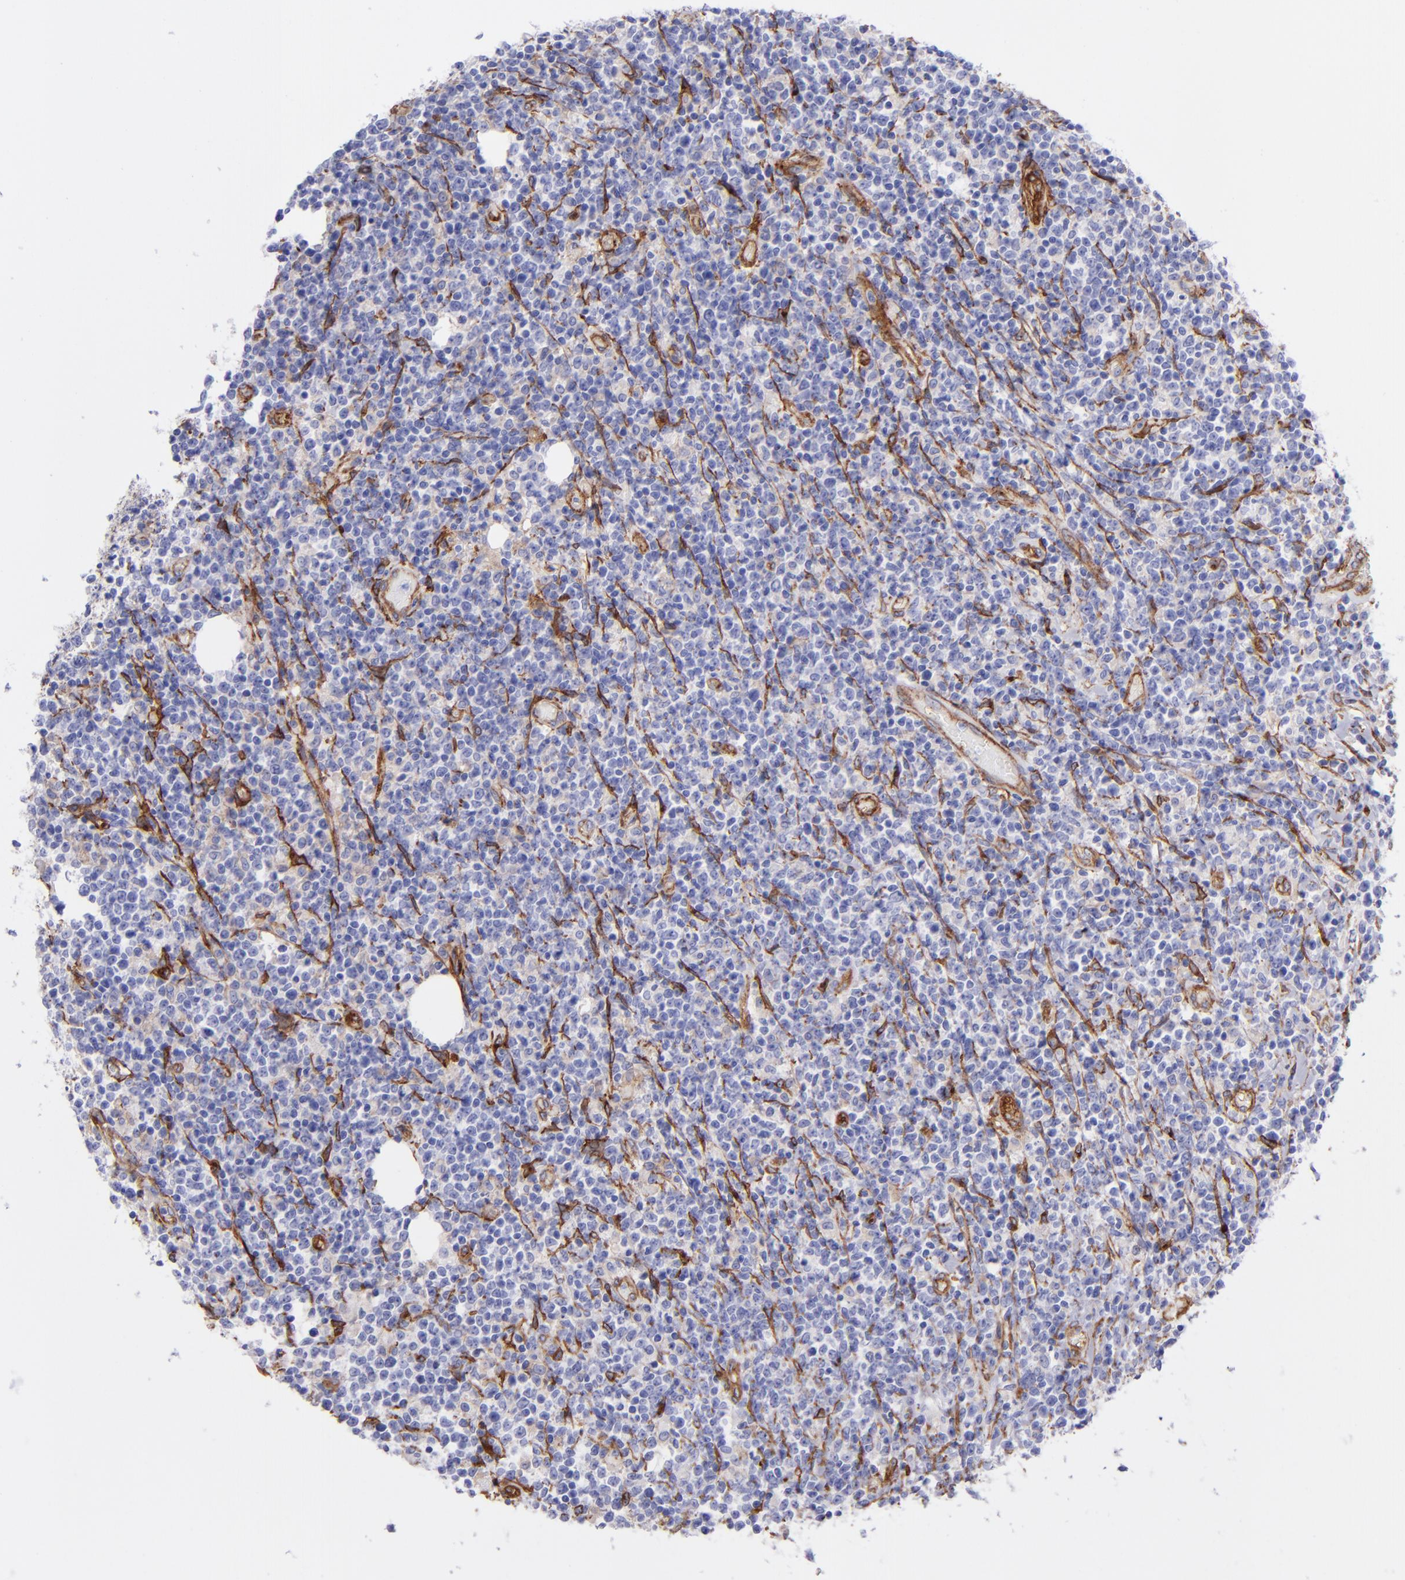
{"staining": {"intensity": "weak", "quantity": "<25%", "location": "cytoplasmic/membranous"}, "tissue": "lymphoma", "cell_type": "Tumor cells", "image_type": "cancer", "snomed": [{"axis": "morphology", "description": "Malignant lymphoma, non-Hodgkin's type, High grade"}, {"axis": "topography", "description": "Colon"}], "caption": "Malignant lymphoma, non-Hodgkin's type (high-grade) was stained to show a protein in brown. There is no significant staining in tumor cells. (DAB immunohistochemistry (IHC) visualized using brightfield microscopy, high magnification).", "gene": "ITGAV", "patient": {"sex": "male", "age": 82}}